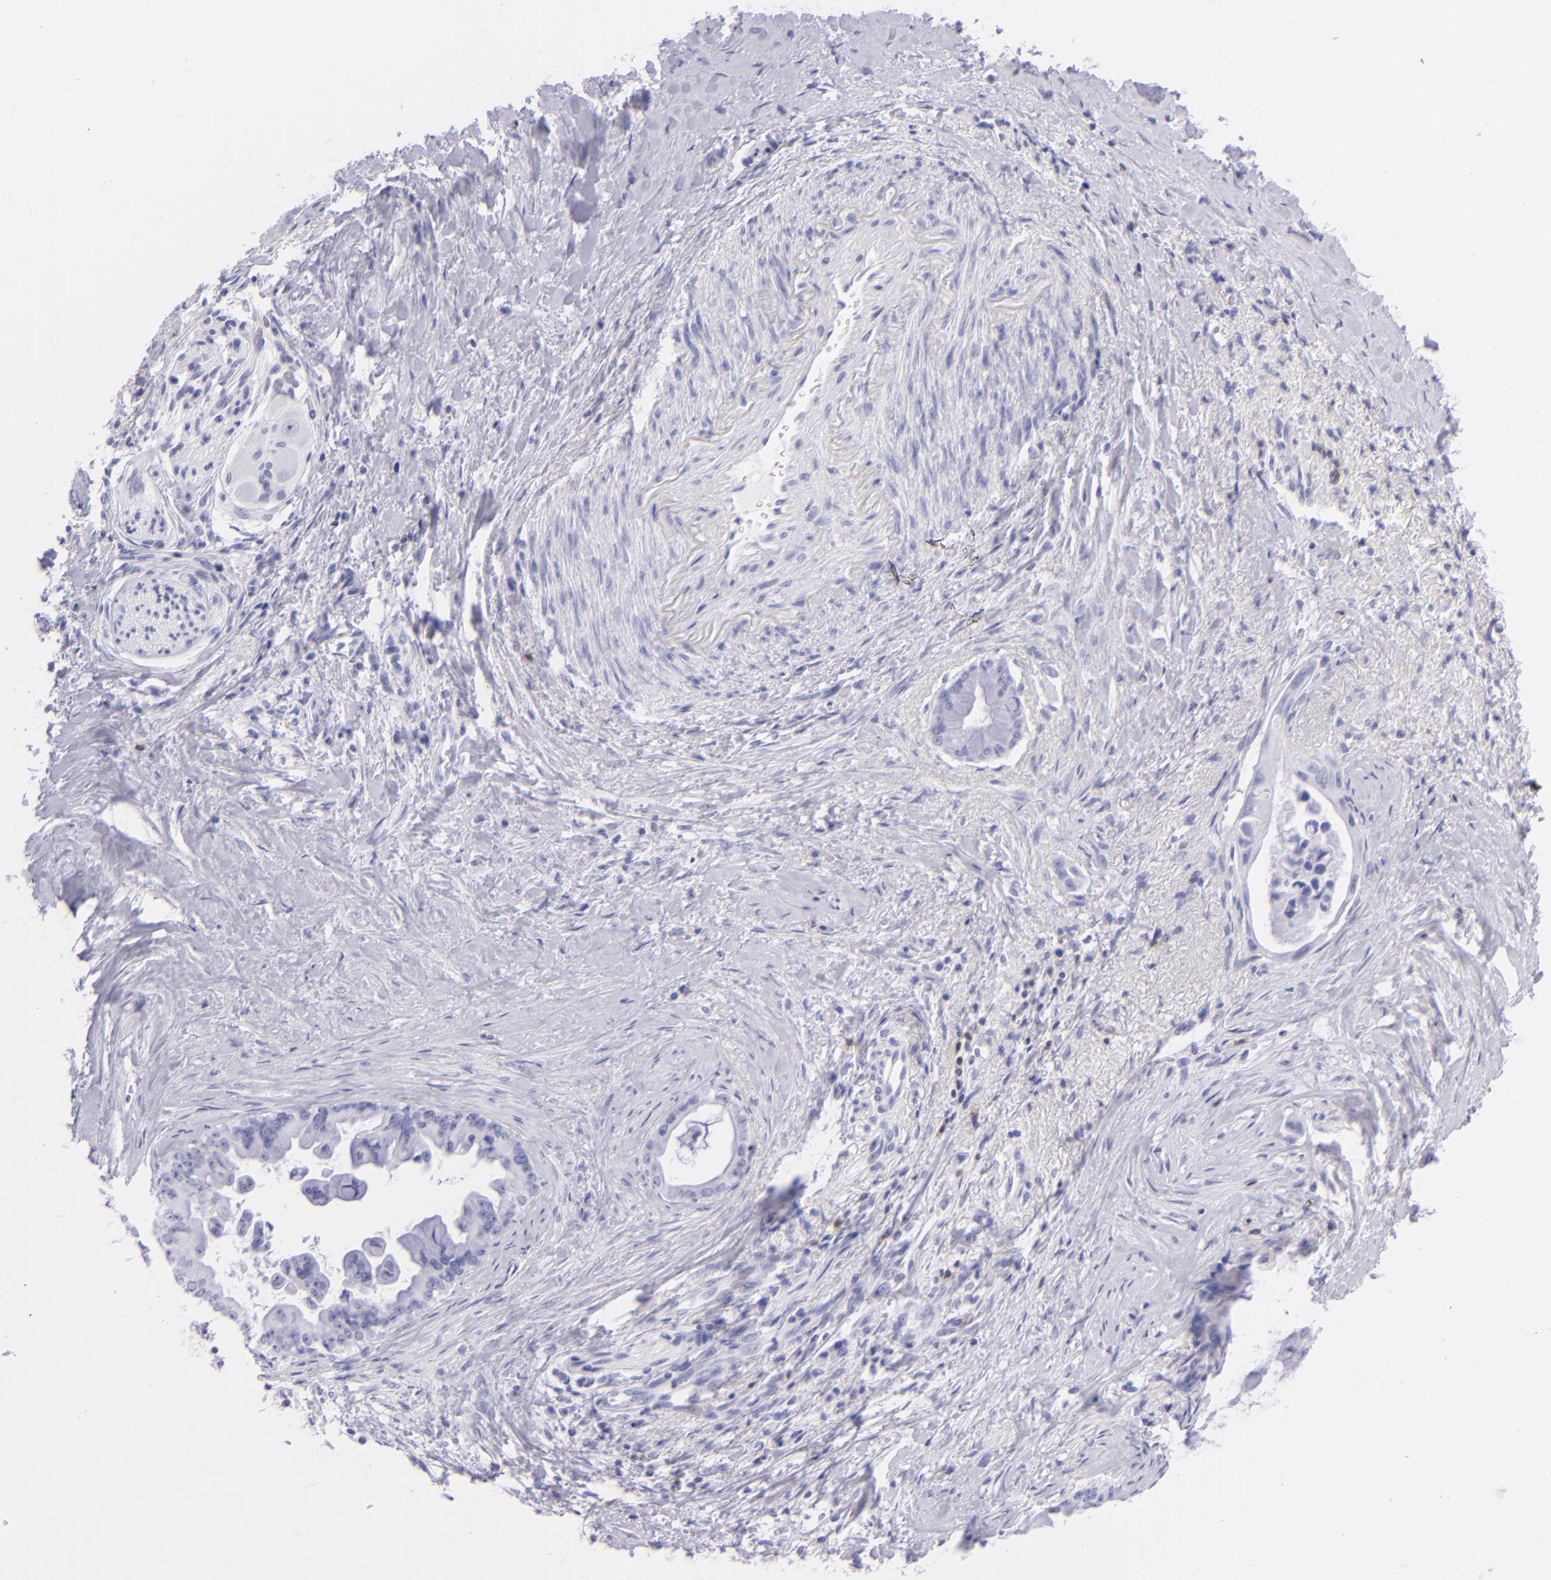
{"staining": {"intensity": "negative", "quantity": "none", "location": "none"}, "tissue": "pancreatic cancer", "cell_type": "Tumor cells", "image_type": "cancer", "snomed": [{"axis": "morphology", "description": "Adenocarcinoma, NOS"}, {"axis": "topography", "description": "Pancreas"}], "caption": "This is an IHC histopathology image of adenocarcinoma (pancreatic). There is no positivity in tumor cells.", "gene": "CD69", "patient": {"sex": "male", "age": 59}}